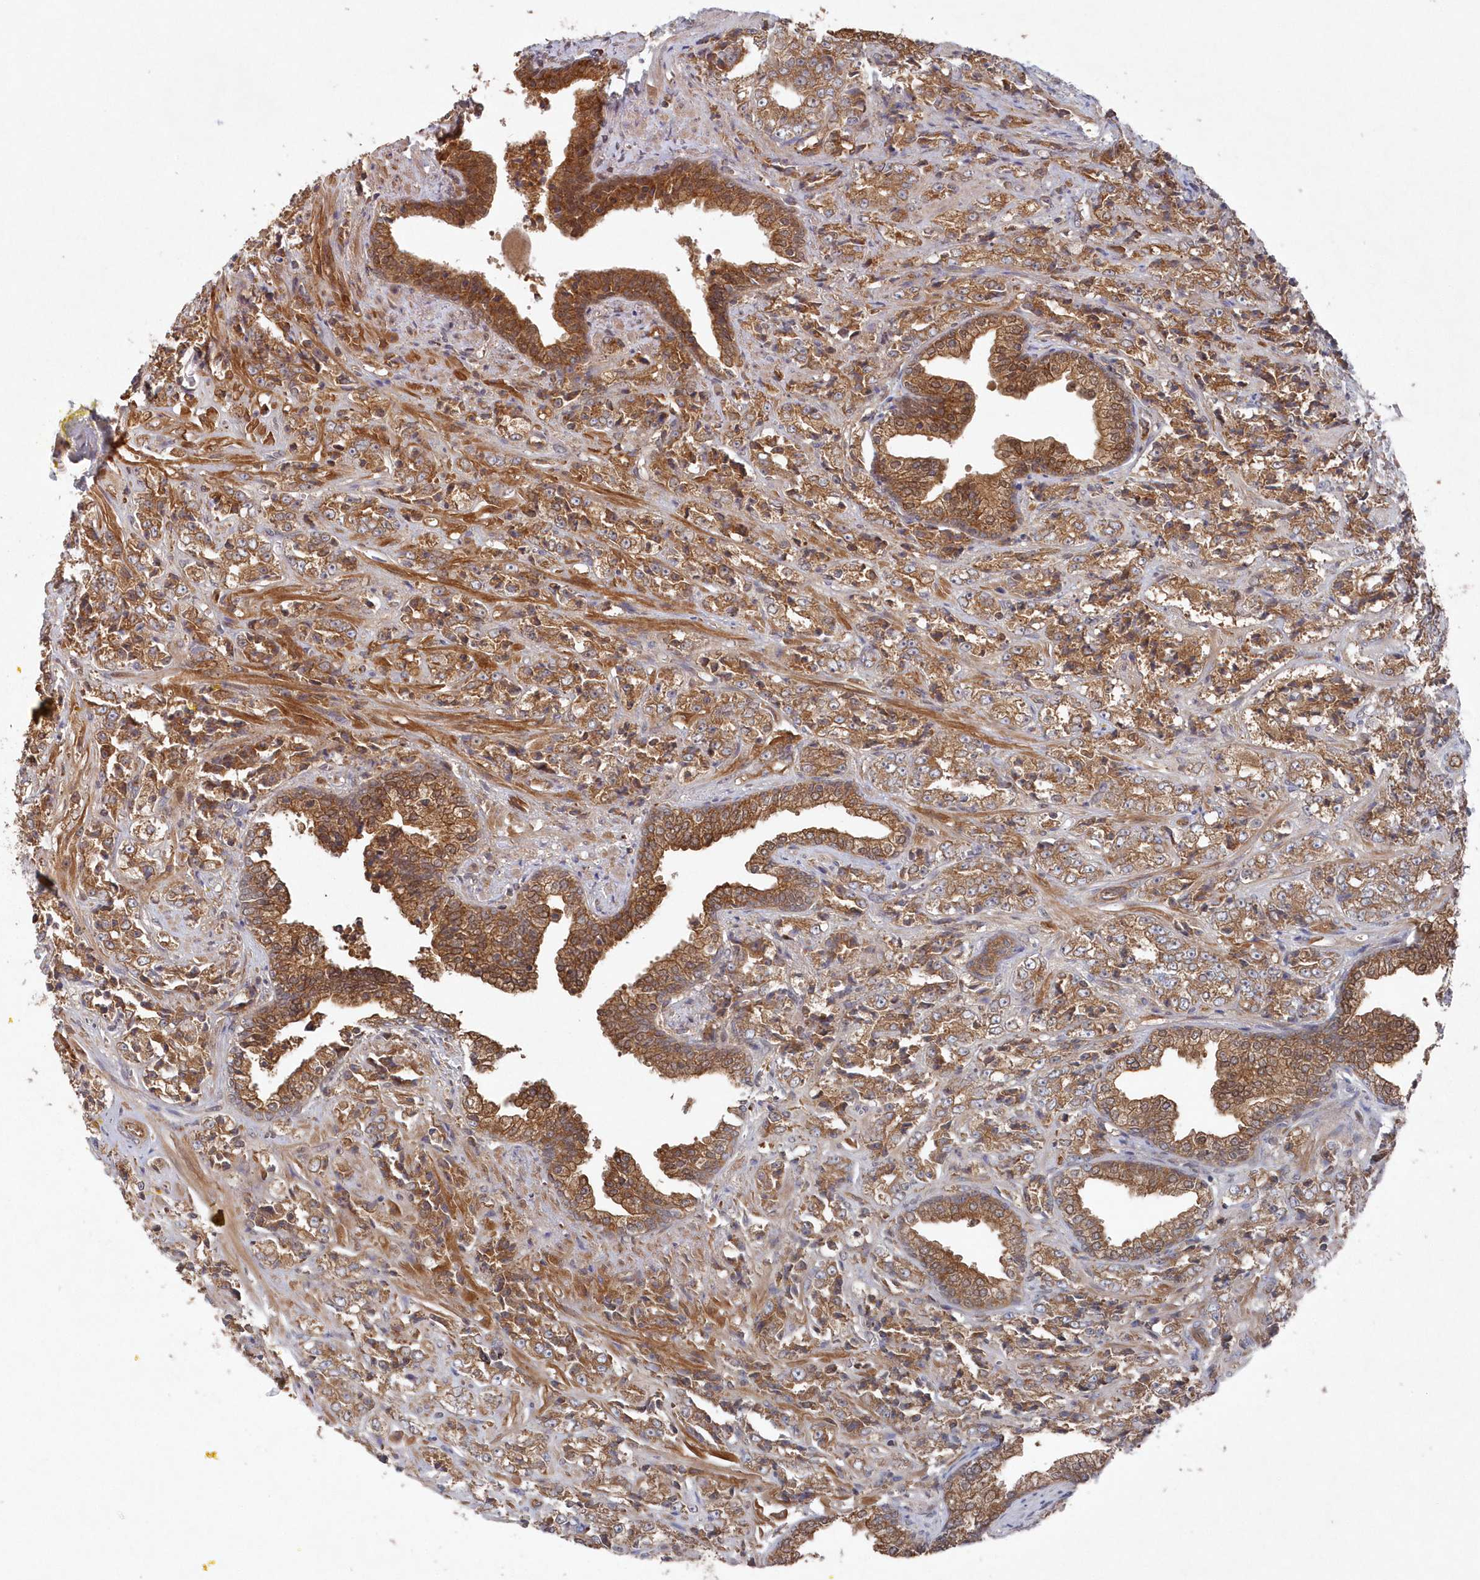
{"staining": {"intensity": "moderate", "quantity": ">75%", "location": "cytoplasmic/membranous"}, "tissue": "prostate cancer", "cell_type": "Tumor cells", "image_type": "cancer", "snomed": [{"axis": "morphology", "description": "Adenocarcinoma, High grade"}, {"axis": "topography", "description": "Prostate"}], "caption": "Prostate adenocarcinoma (high-grade) tissue displays moderate cytoplasmic/membranous positivity in about >75% of tumor cells, visualized by immunohistochemistry.", "gene": "ASNSD1", "patient": {"sex": "male", "age": 71}}